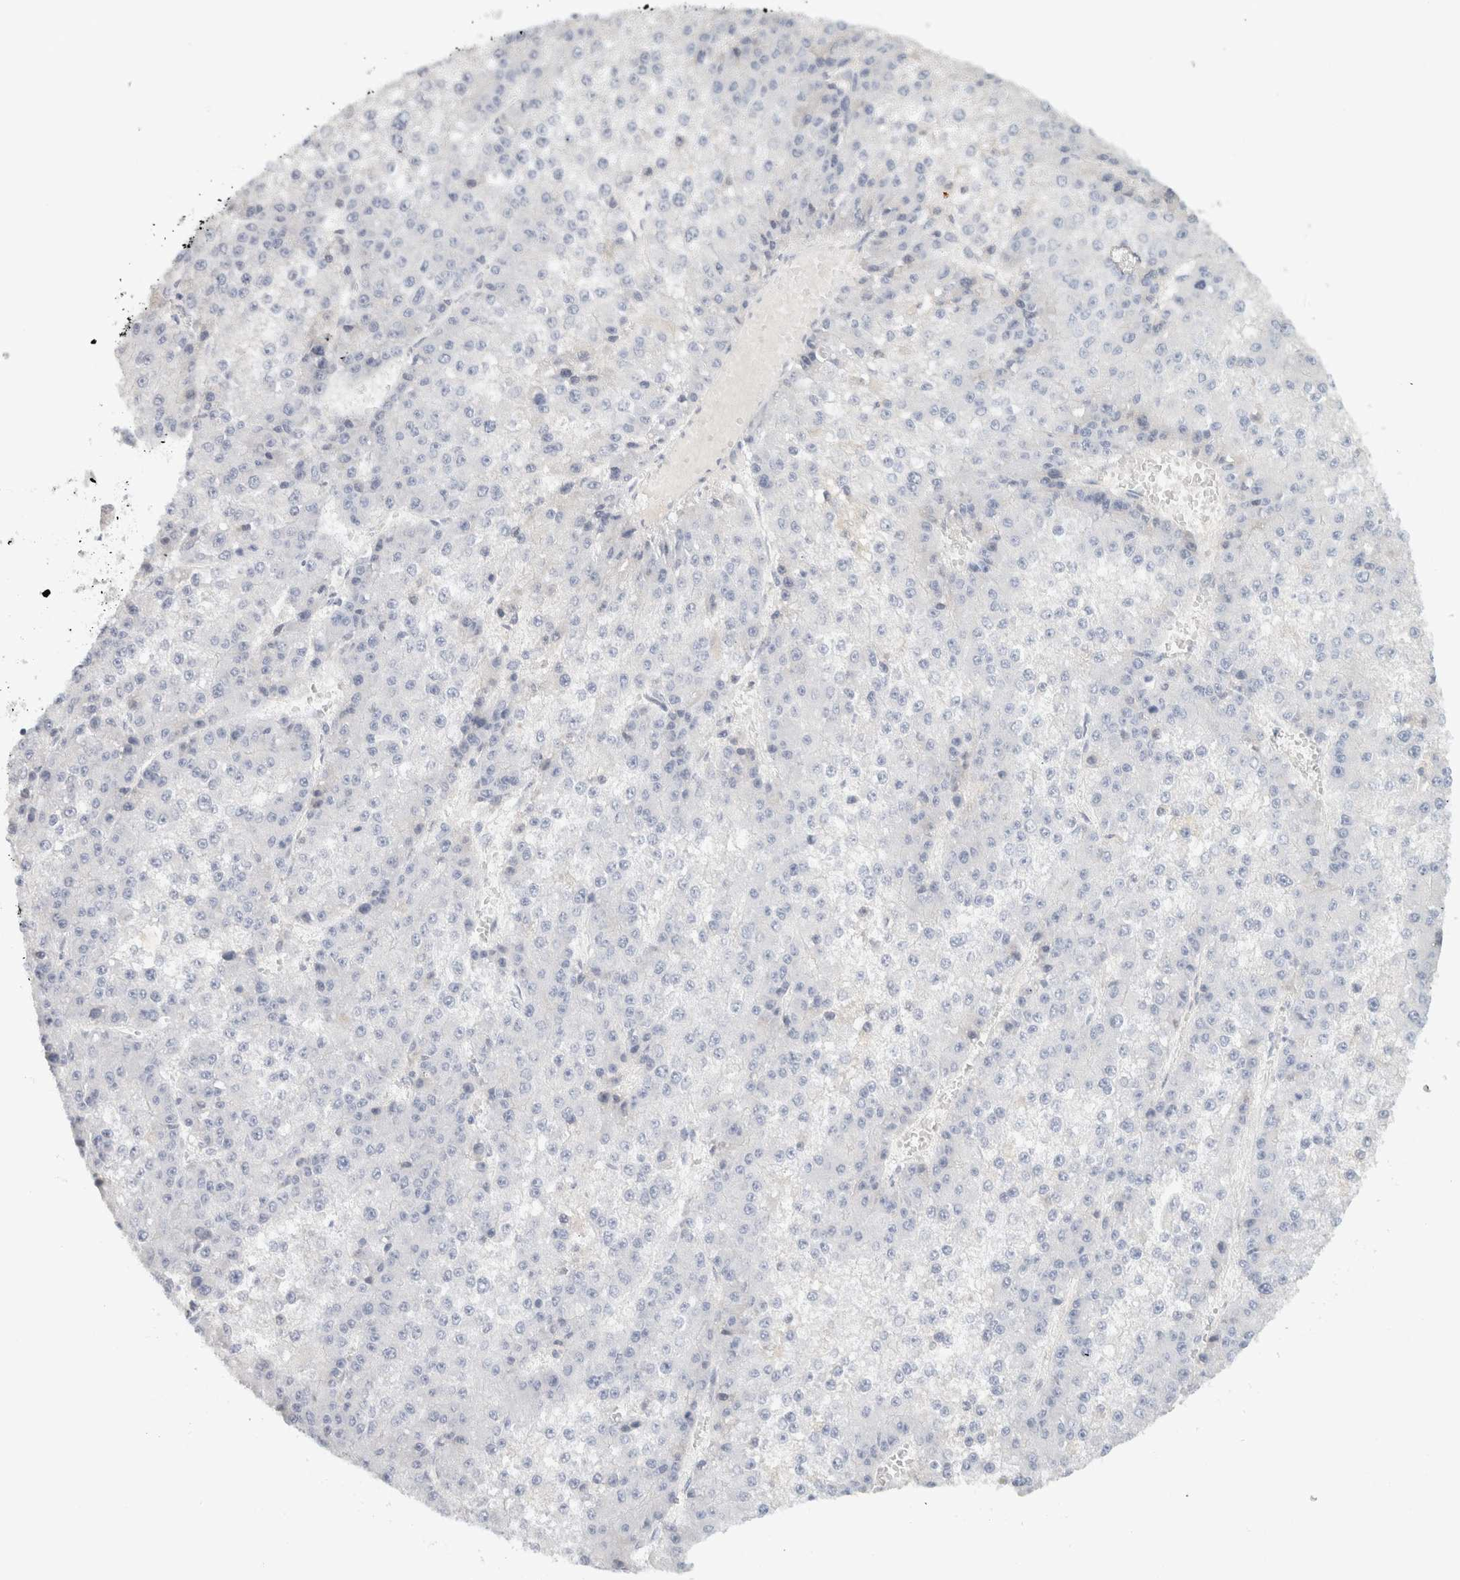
{"staining": {"intensity": "negative", "quantity": "none", "location": "none"}, "tissue": "liver cancer", "cell_type": "Tumor cells", "image_type": "cancer", "snomed": [{"axis": "morphology", "description": "Carcinoma, Hepatocellular, NOS"}, {"axis": "topography", "description": "Liver"}], "caption": "Liver cancer was stained to show a protein in brown. There is no significant positivity in tumor cells. (DAB immunohistochemistry (IHC) visualized using brightfield microscopy, high magnification).", "gene": "STK31", "patient": {"sex": "female", "age": 73}}